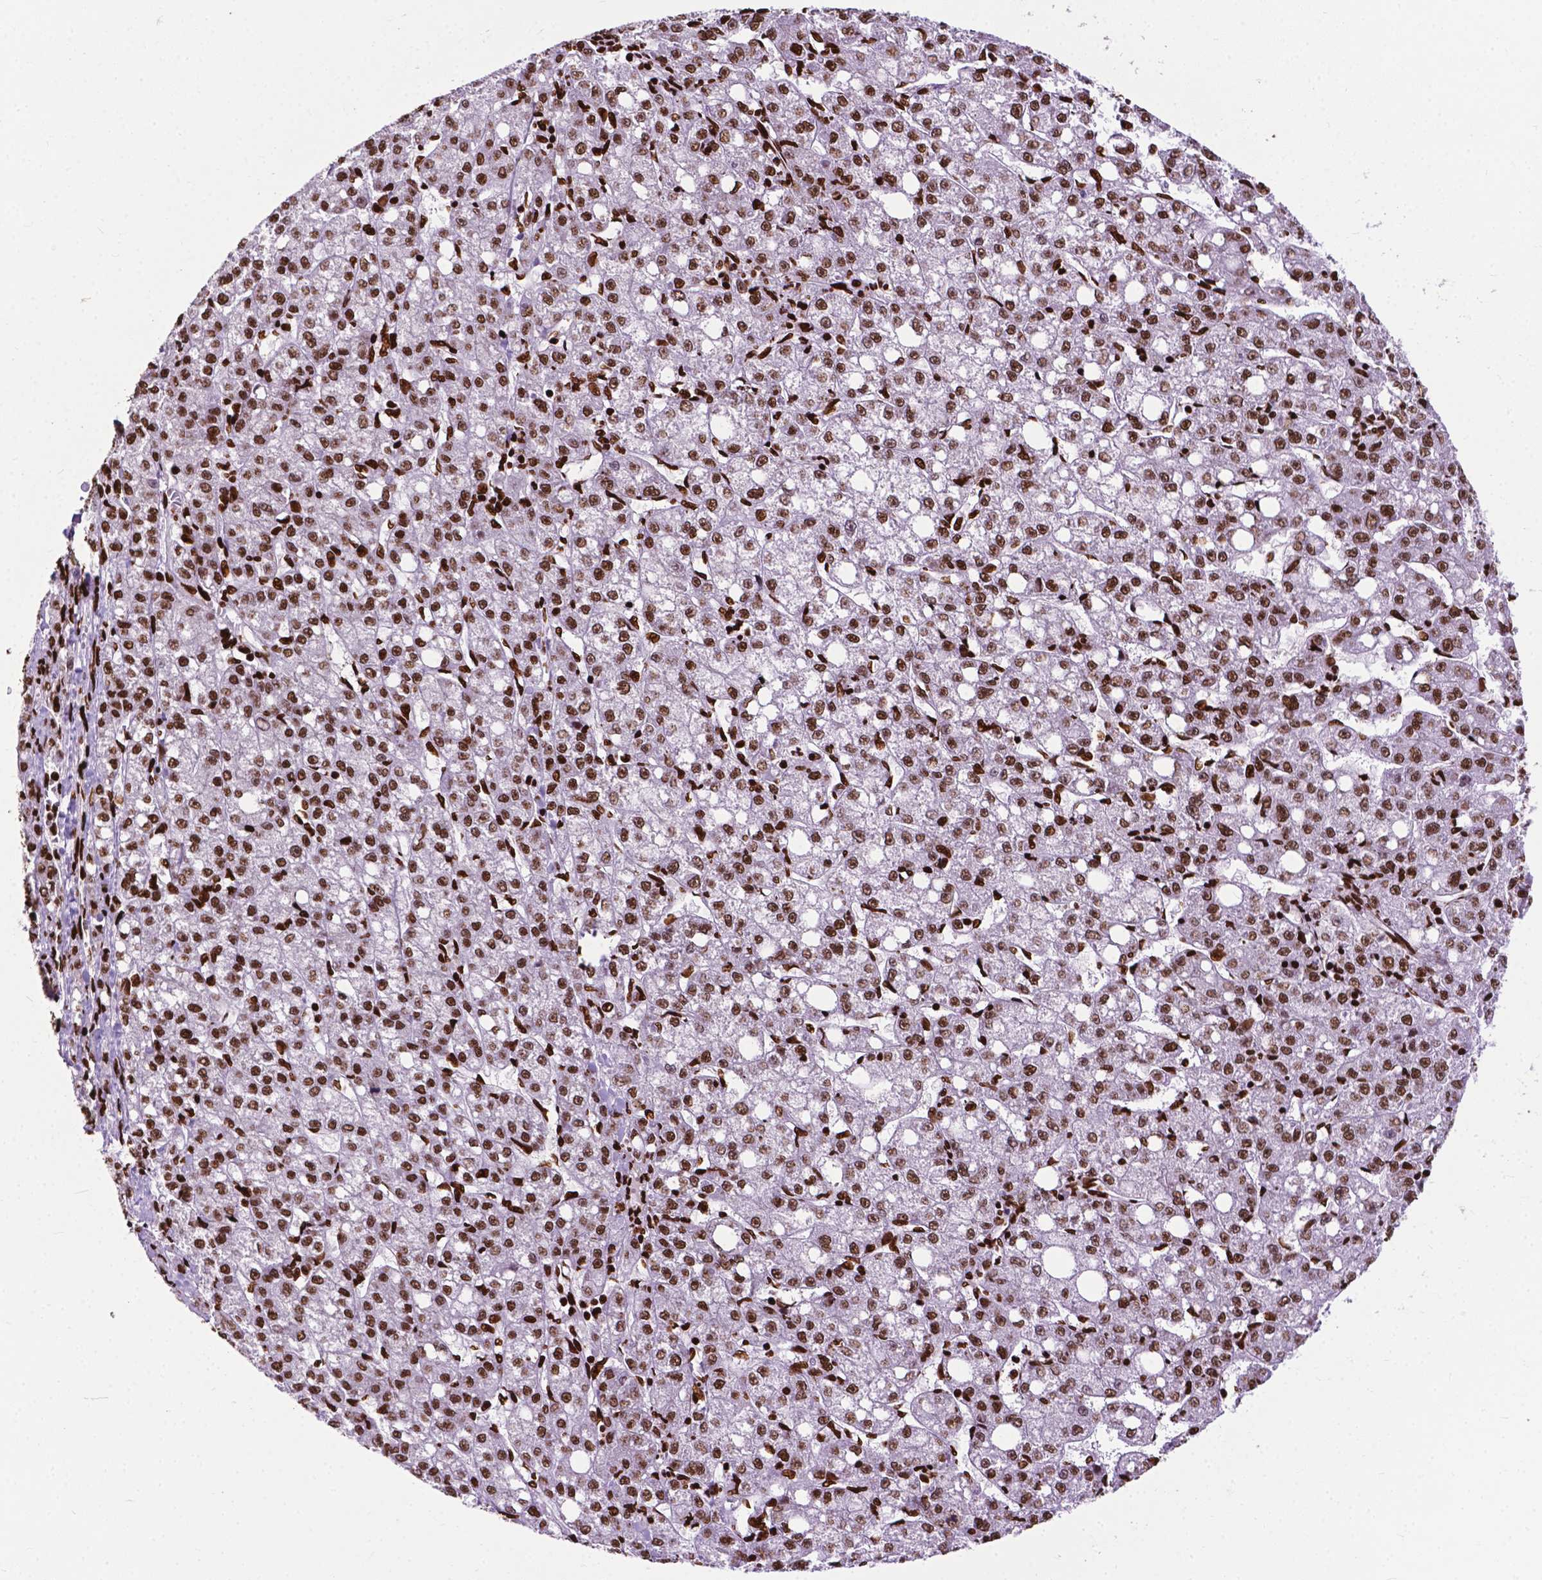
{"staining": {"intensity": "moderate", "quantity": ">75%", "location": "nuclear"}, "tissue": "liver cancer", "cell_type": "Tumor cells", "image_type": "cancer", "snomed": [{"axis": "morphology", "description": "Carcinoma, Hepatocellular, NOS"}, {"axis": "topography", "description": "Liver"}], "caption": "Protein expression analysis of human liver hepatocellular carcinoma reveals moderate nuclear positivity in approximately >75% of tumor cells.", "gene": "SMIM5", "patient": {"sex": "female", "age": 65}}